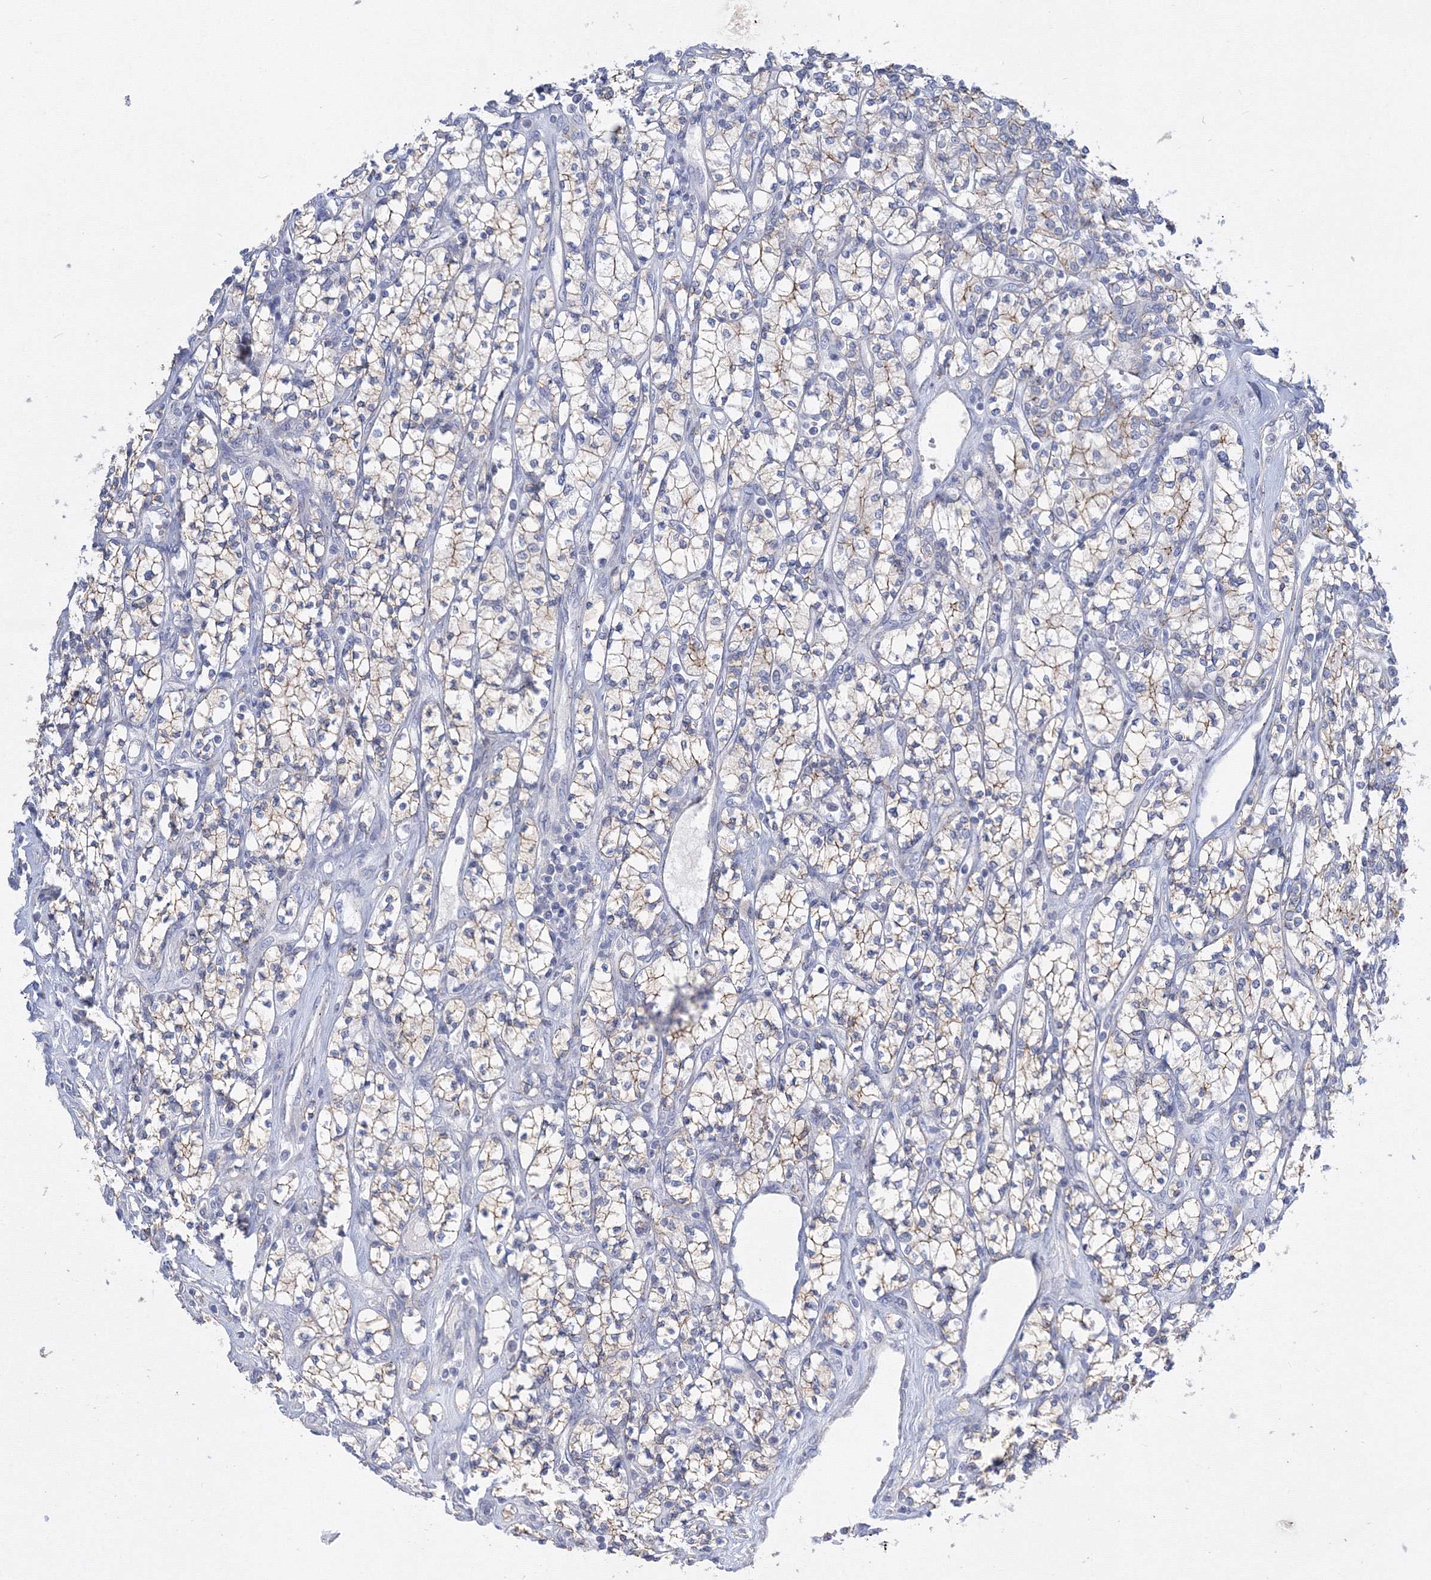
{"staining": {"intensity": "weak", "quantity": "25%-75%", "location": "cytoplasmic/membranous"}, "tissue": "renal cancer", "cell_type": "Tumor cells", "image_type": "cancer", "snomed": [{"axis": "morphology", "description": "Adenocarcinoma, NOS"}, {"axis": "topography", "description": "Kidney"}], "caption": "Immunohistochemistry (DAB (3,3'-diaminobenzidine)) staining of adenocarcinoma (renal) reveals weak cytoplasmic/membranous protein positivity in approximately 25%-75% of tumor cells.", "gene": "AASDH", "patient": {"sex": "male", "age": 77}}